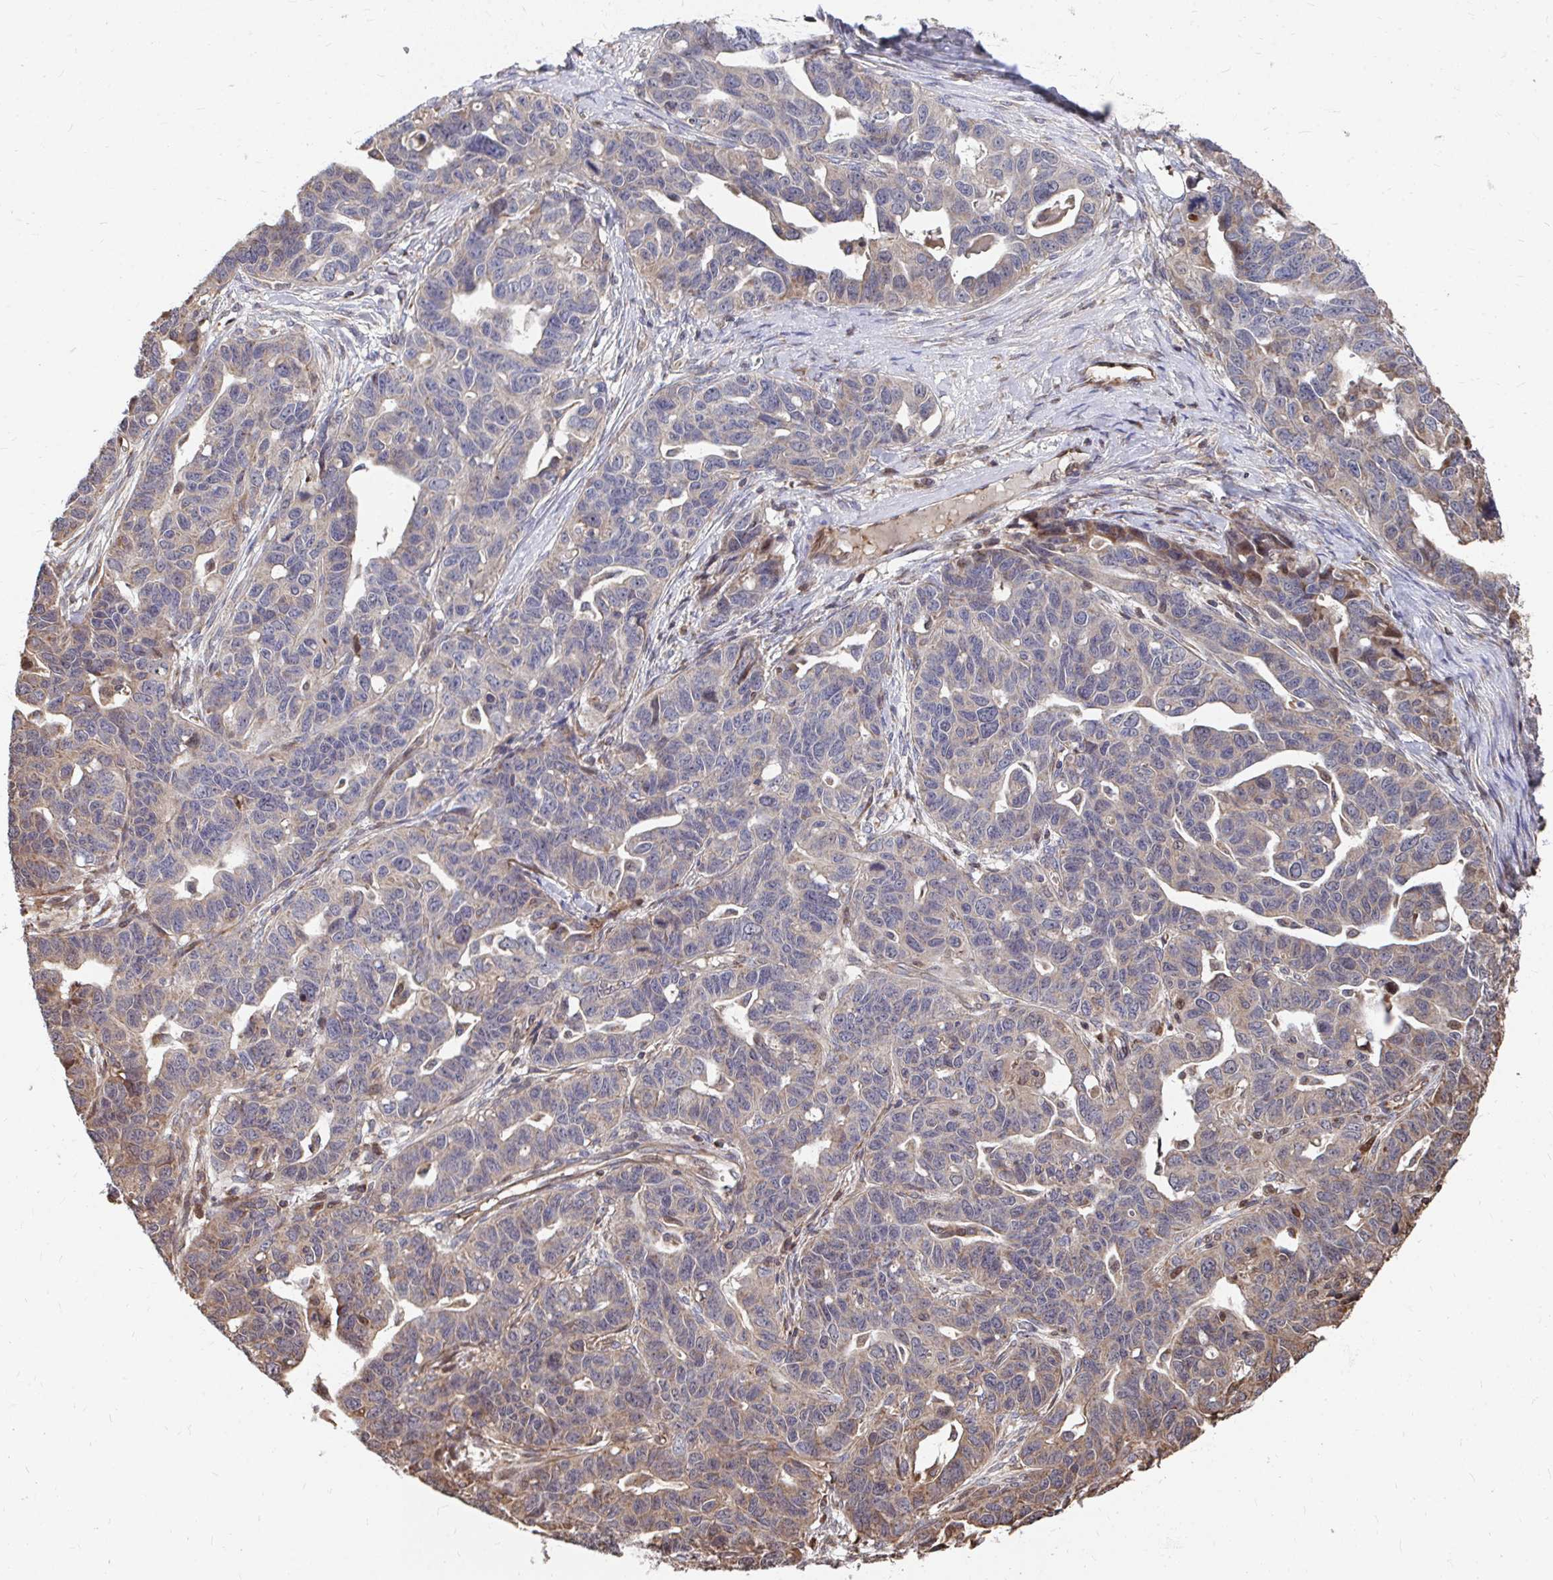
{"staining": {"intensity": "weak", "quantity": "25%-75%", "location": "cytoplasmic/membranous"}, "tissue": "ovarian cancer", "cell_type": "Tumor cells", "image_type": "cancer", "snomed": [{"axis": "morphology", "description": "Cystadenocarcinoma, serous, NOS"}, {"axis": "topography", "description": "Ovary"}], "caption": "Protein staining of ovarian cancer tissue reveals weak cytoplasmic/membranous positivity in approximately 25%-75% of tumor cells. (DAB (3,3'-diaminobenzidine) IHC, brown staining for protein, blue staining for nuclei).", "gene": "FAM89A", "patient": {"sex": "female", "age": 69}}